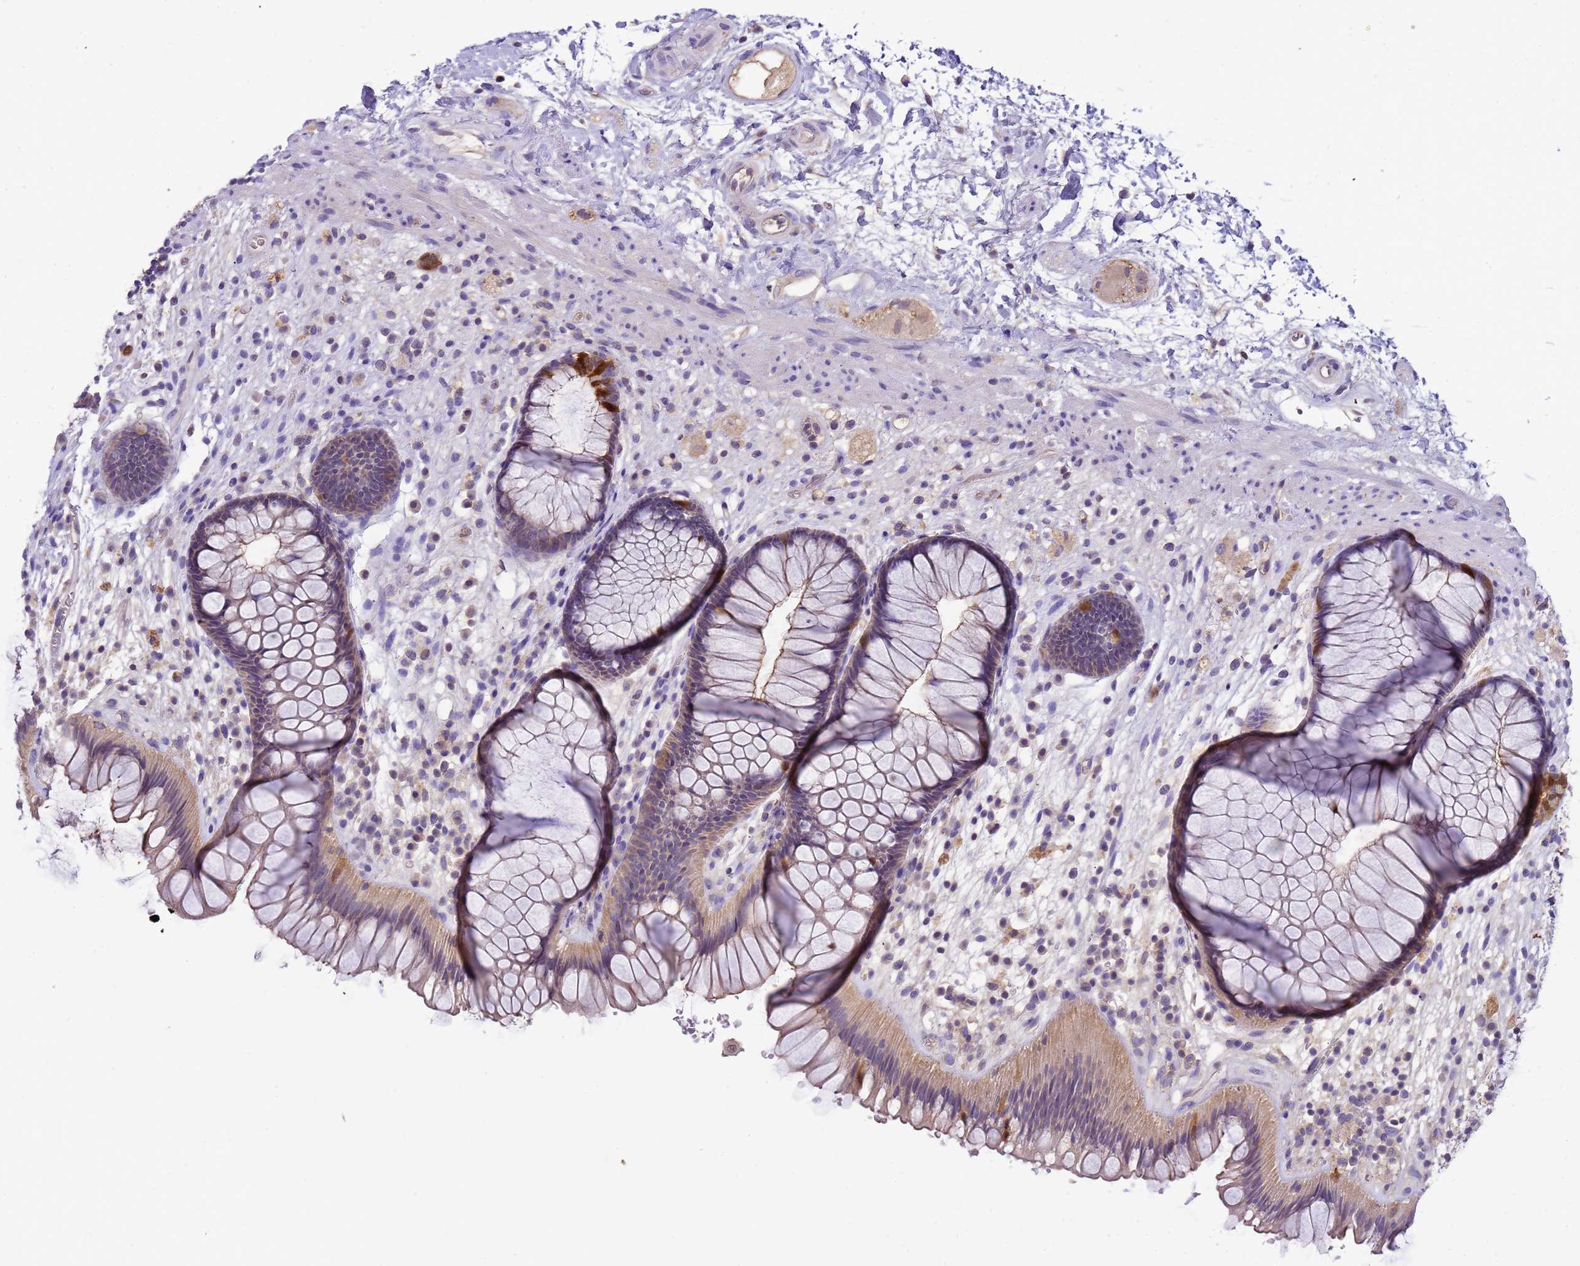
{"staining": {"intensity": "strong", "quantity": "<25%", "location": "cytoplasmic/membranous,nuclear"}, "tissue": "rectum", "cell_type": "Glandular cells", "image_type": "normal", "snomed": [{"axis": "morphology", "description": "Normal tissue, NOS"}, {"axis": "topography", "description": "Rectum"}], "caption": "Strong cytoplasmic/membranous,nuclear positivity for a protein is identified in approximately <25% of glandular cells of normal rectum using immunohistochemistry (IHC).", "gene": "PLCXD3", "patient": {"sex": "male", "age": 51}}